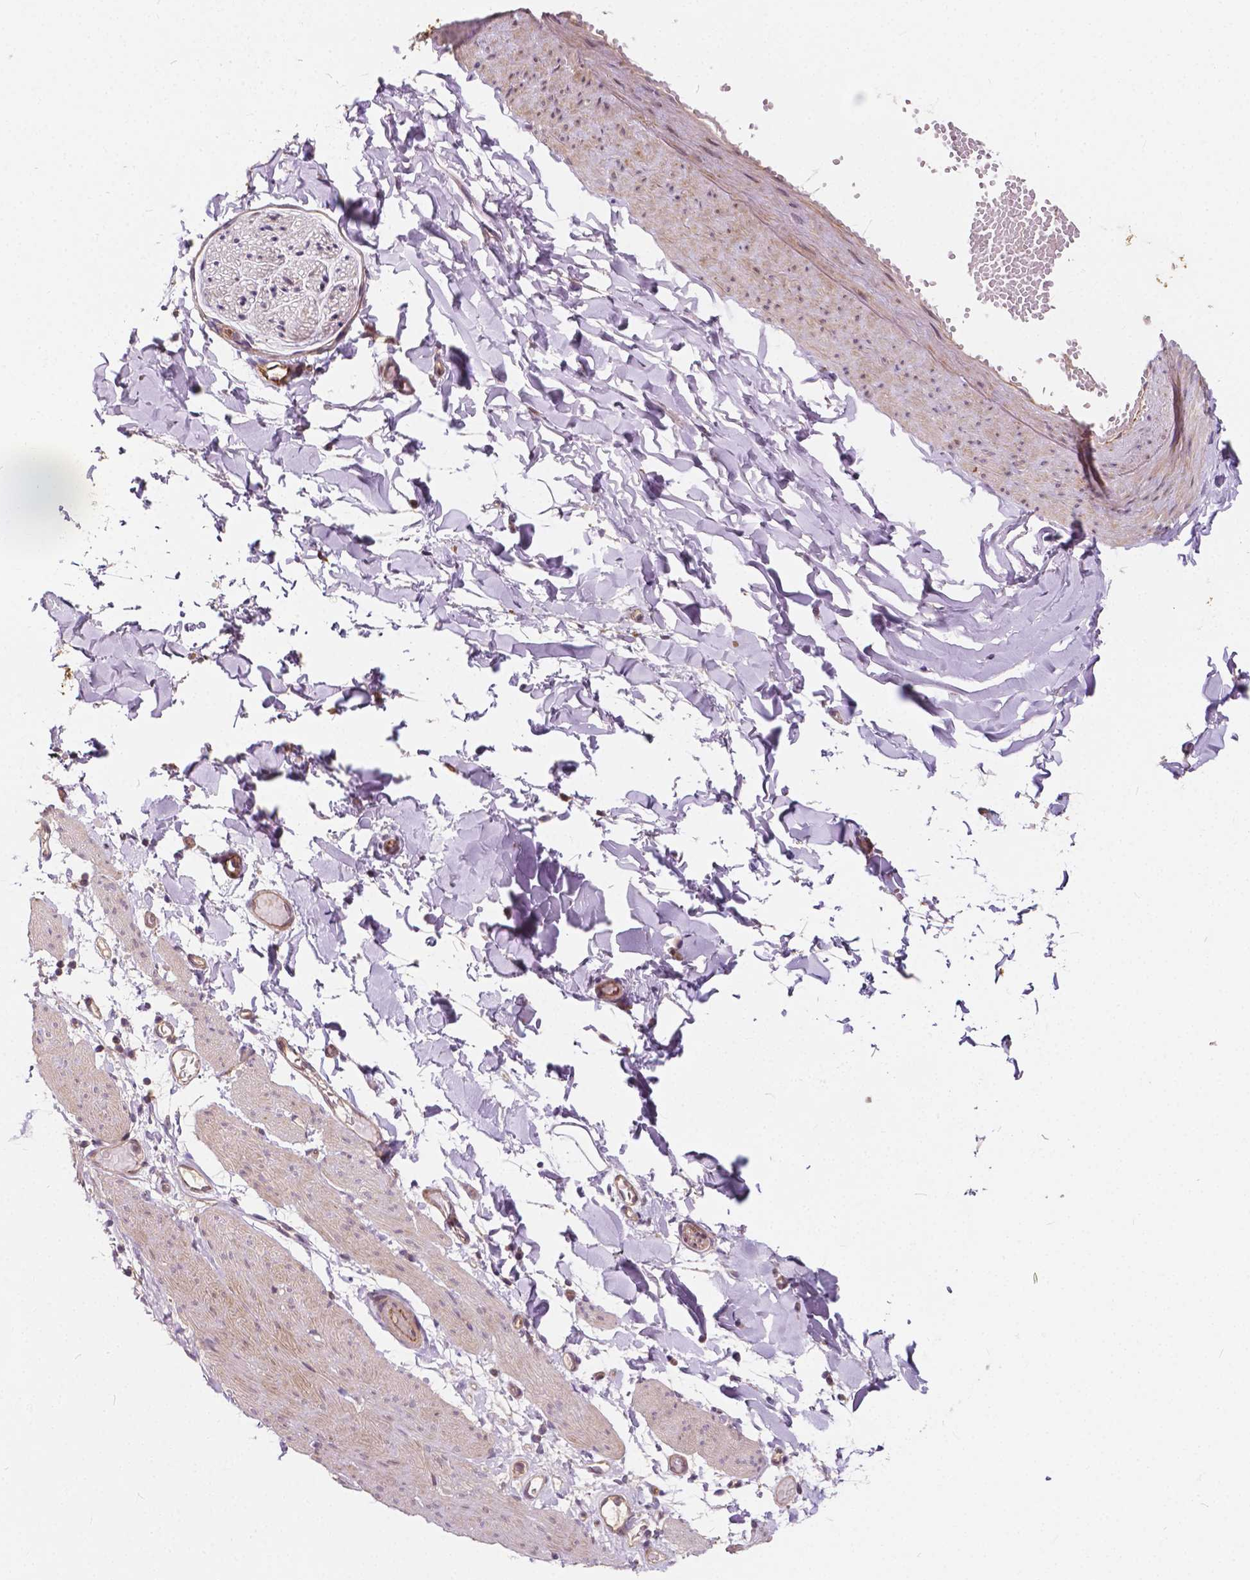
{"staining": {"intensity": "moderate", "quantity": ">75%", "location": "nuclear"}, "tissue": "adipose tissue", "cell_type": "Adipocytes", "image_type": "normal", "snomed": [{"axis": "morphology", "description": "Normal tissue, NOS"}, {"axis": "topography", "description": "Gallbladder"}, {"axis": "topography", "description": "Peripheral nerve tissue"}], "caption": "Adipose tissue stained with DAB immunohistochemistry (IHC) shows medium levels of moderate nuclear positivity in approximately >75% of adipocytes. The staining was performed using DAB (3,3'-diaminobenzidine), with brown indicating positive protein expression. Nuclei are stained blue with hematoxylin.", "gene": "INPP5E", "patient": {"sex": "female", "age": 45}}